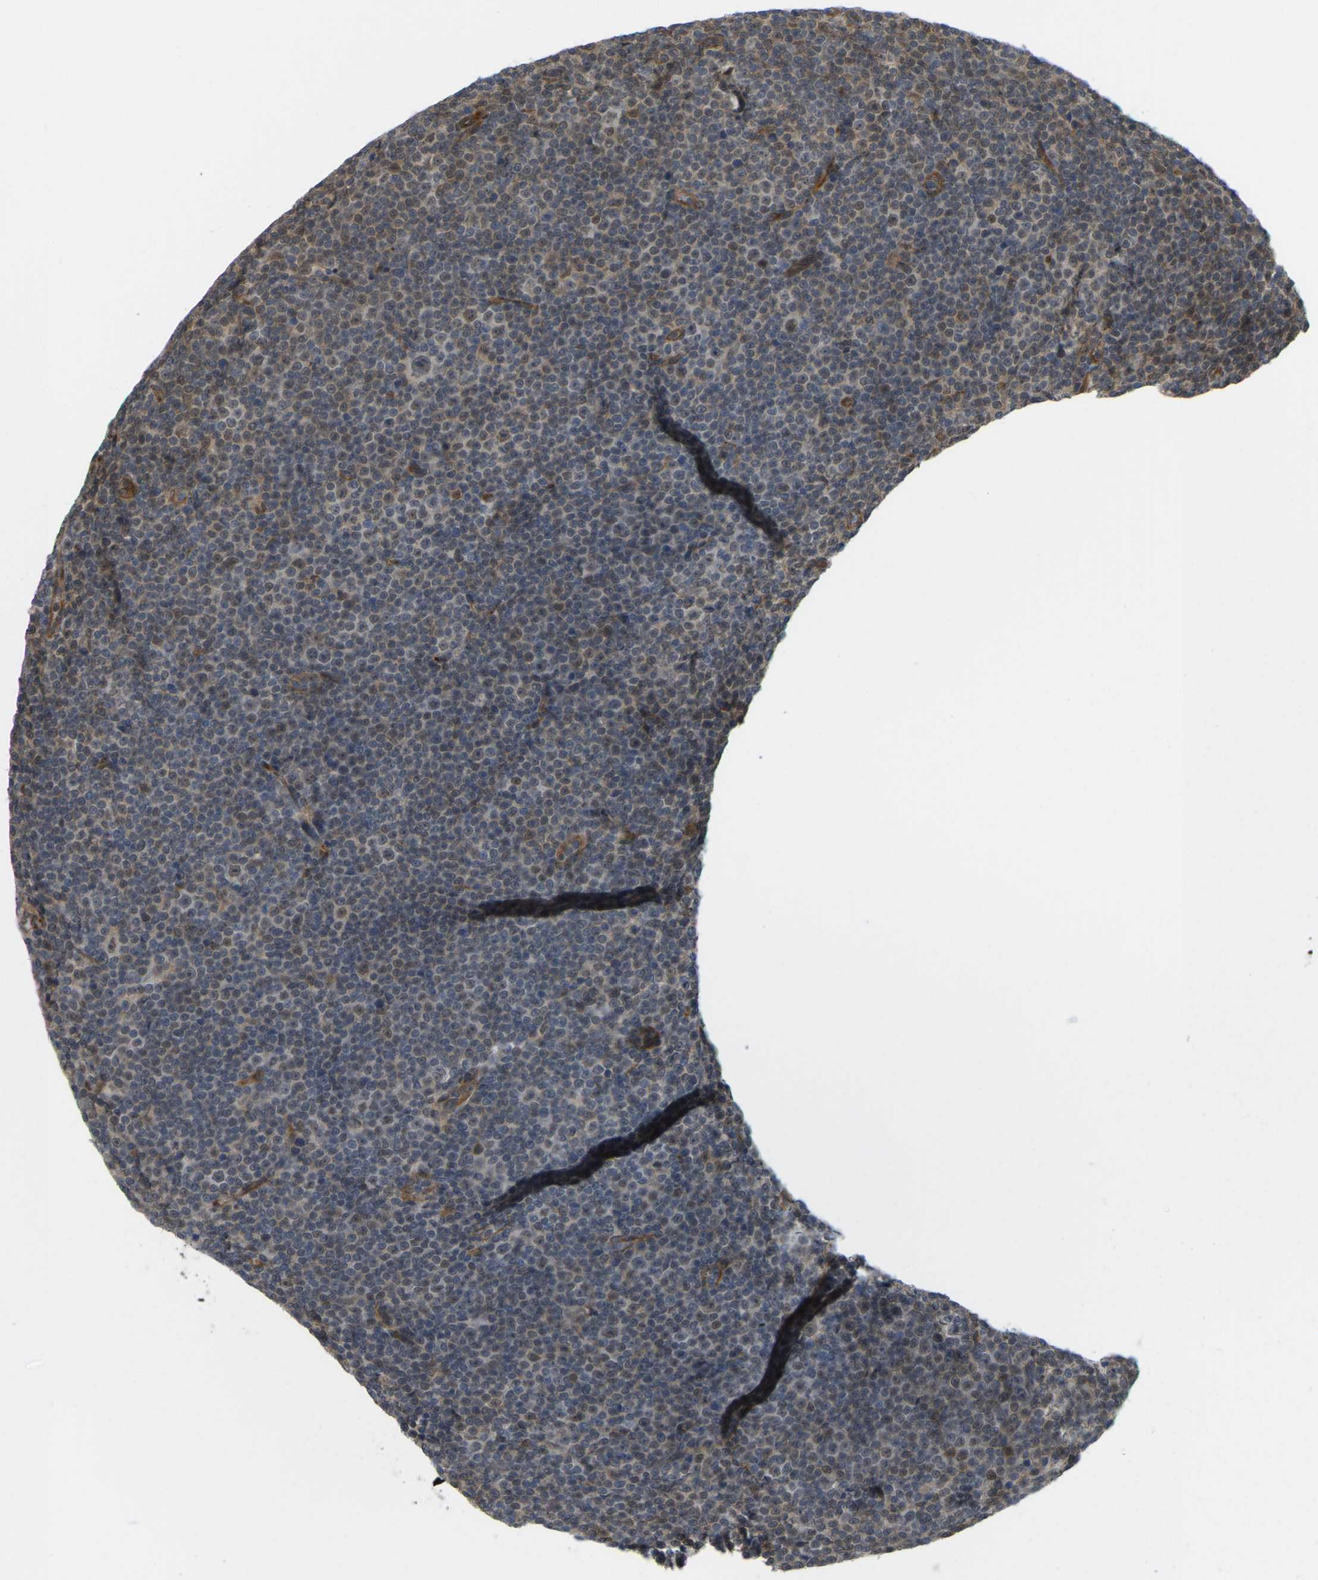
{"staining": {"intensity": "weak", "quantity": "25%-75%", "location": "nuclear"}, "tissue": "lymphoma", "cell_type": "Tumor cells", "image_type": "cancer", "snomed": [{"axis": "morphology", "description": "Malignant lymphoma, non-Hodgkin's type, Low grade"}, {"axis": "topography", "description": "Lymph node"}], "caption": "Approximately 25%-75% of tumor cells in lymphoma show weak nuclear protein expression as visualized by brown immunohistochemical staining.", "gene": "SERPINB5", "patient": {"sex": "female", "age": 67}}